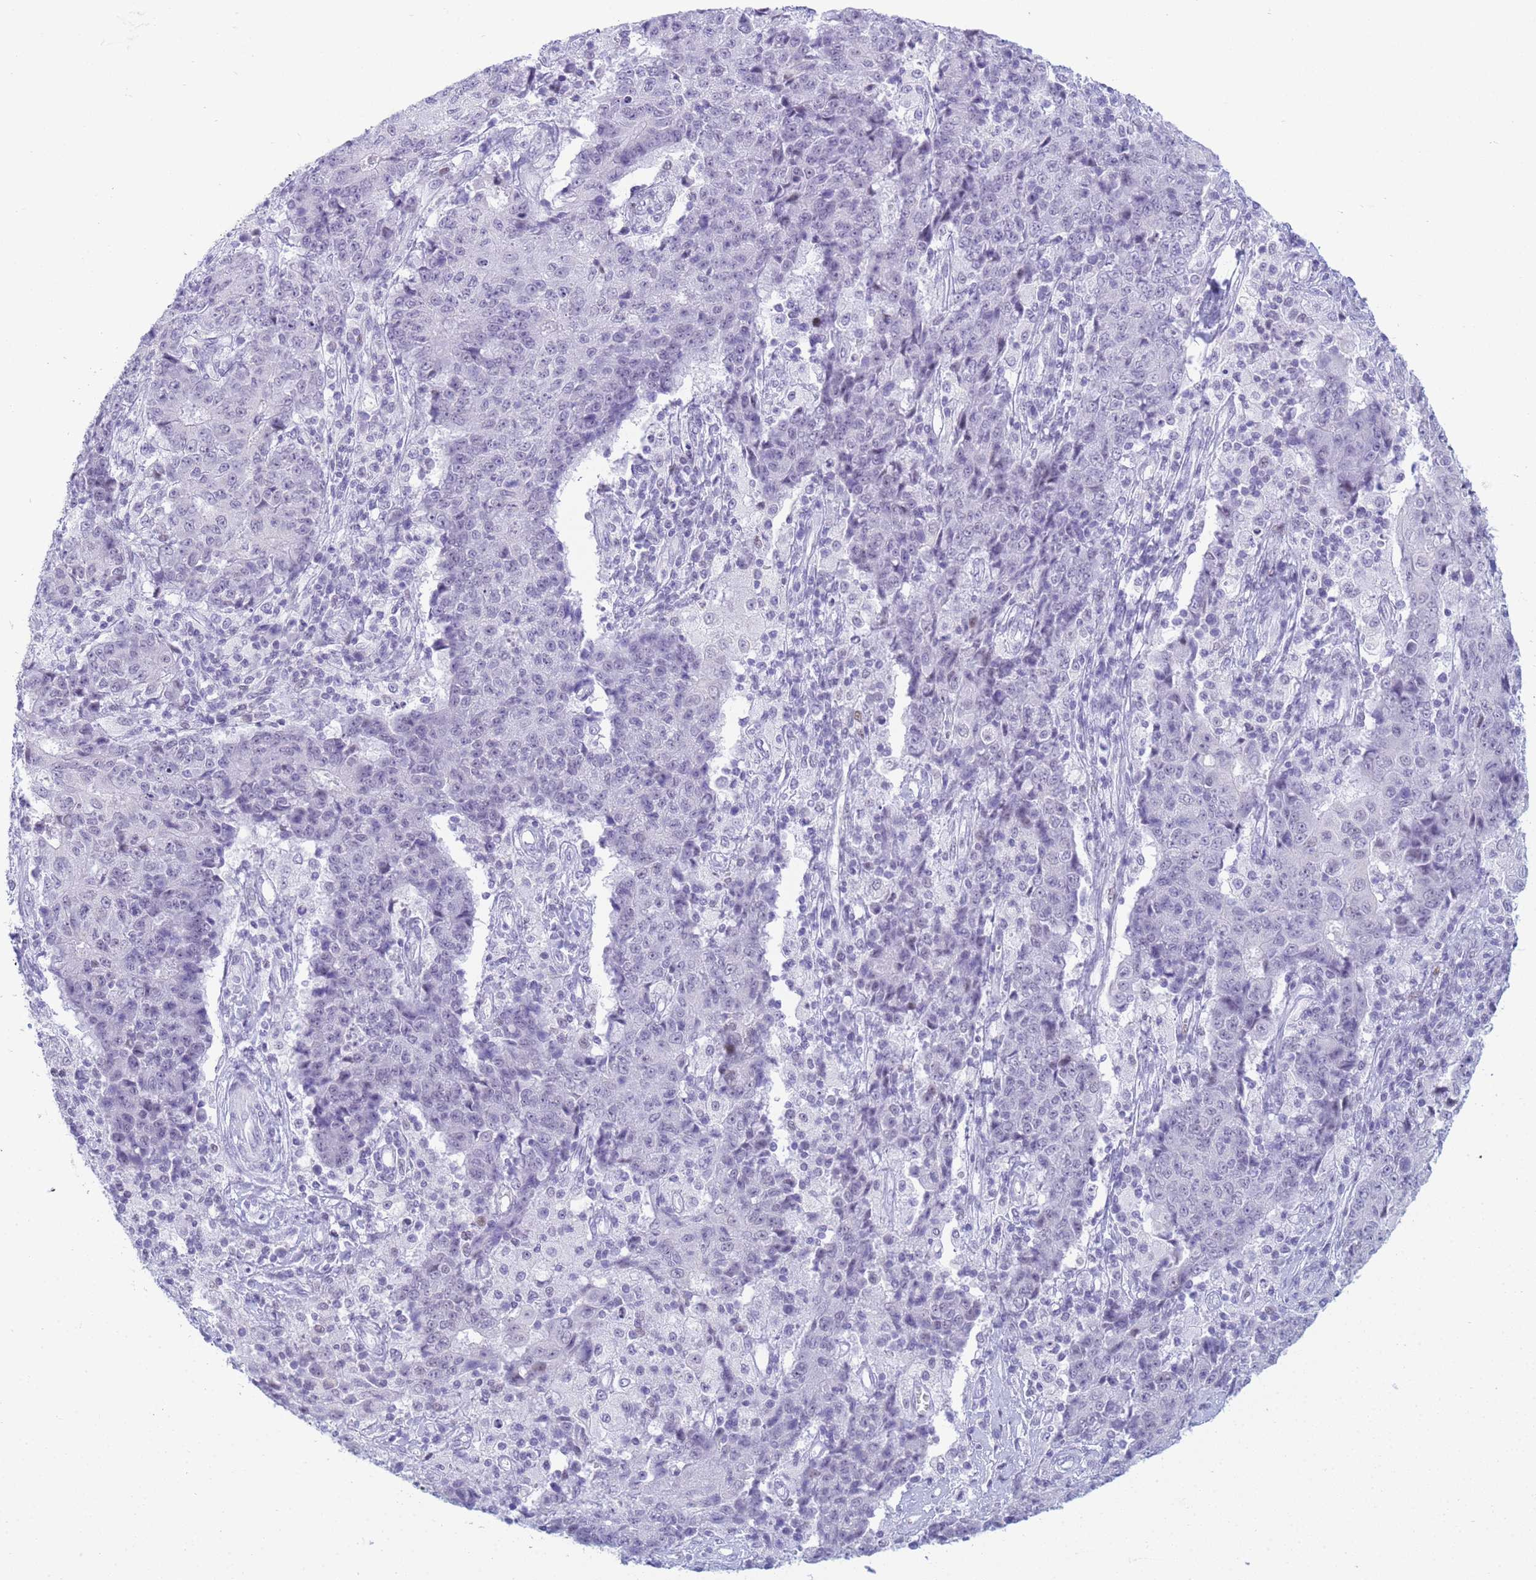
{"staining": {"intensity": "negative", "quantity": "none", "location": "none"}, "tissue": "ovarian cancer", "cell_type": "Tumor cells", "image_type": "cancer", "snomed": [{"axis": "morphology", "description": "Carcinoma, endometroid"}, {"axis": "topography", "description": "Ovary"}], "caption": "There is no significant staining in tumor cells of ovarian cancer. (Brightfield microscopy of DAB IHC at high magnification).", "gene": "SNX20", "patient": {"sex": "female", "age": 42}}